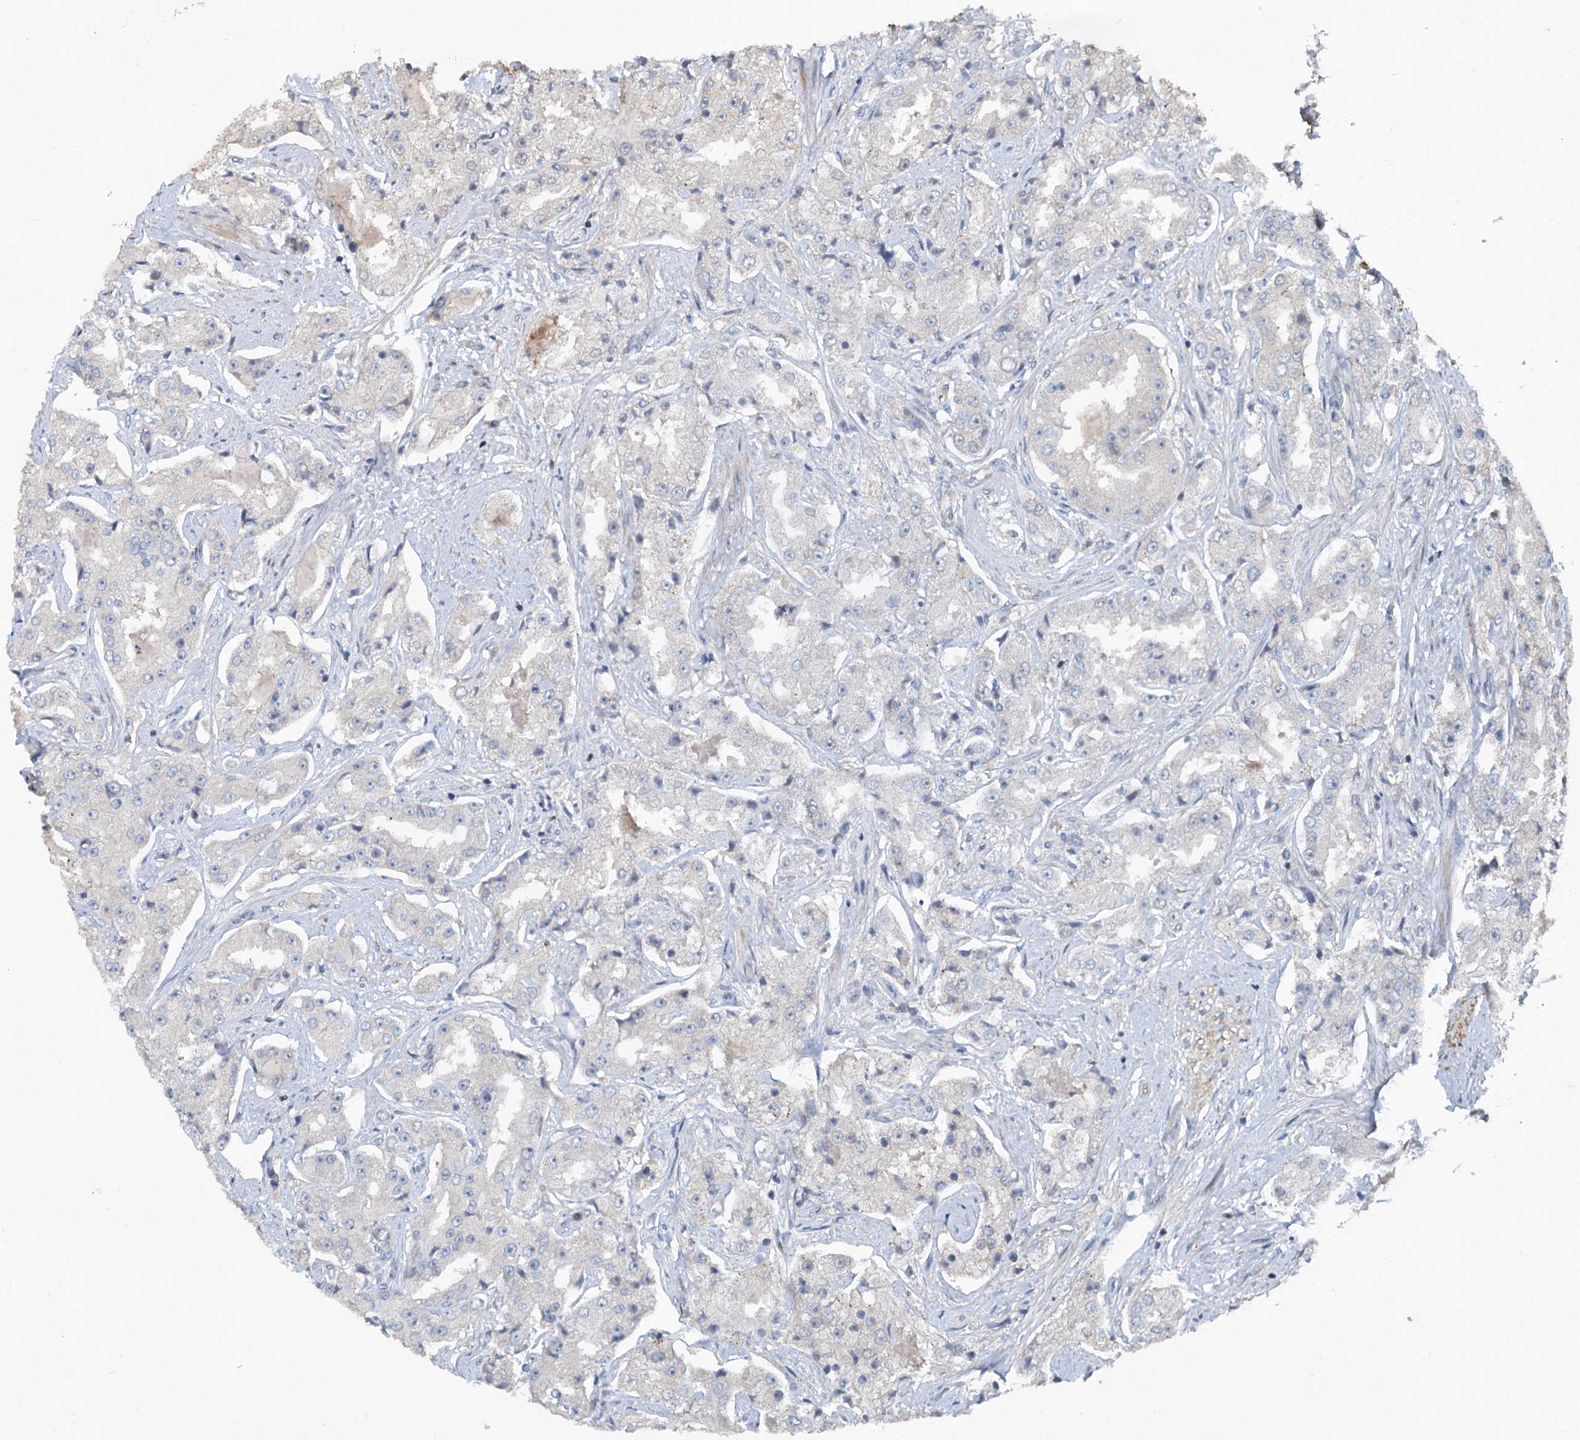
{"staining": {"intensity": "negative", "quantity": "none", "location": "none"}, "tissue": "prostate cancer", "cell_type": "Tumor cells", "image_type": "cancer", "snomed": [{"axis": "morphology", "description": "Adenocarcinoma, High grade"}, {"axis": "topography", "description": "Prostate"}], "caption": "High magnification brightfield microscopy of high-grade adenocarcinoma (prostate) stained with DAB (3,3'-diaminobenzidine) (brown) and counterstained with hematoxylin (blue): tumor cells show no significant positivity. (DAB immunohistochemistry, high magnification).", "gene": "TEDC1", "patient": {"sex": "male", "age": 73}}